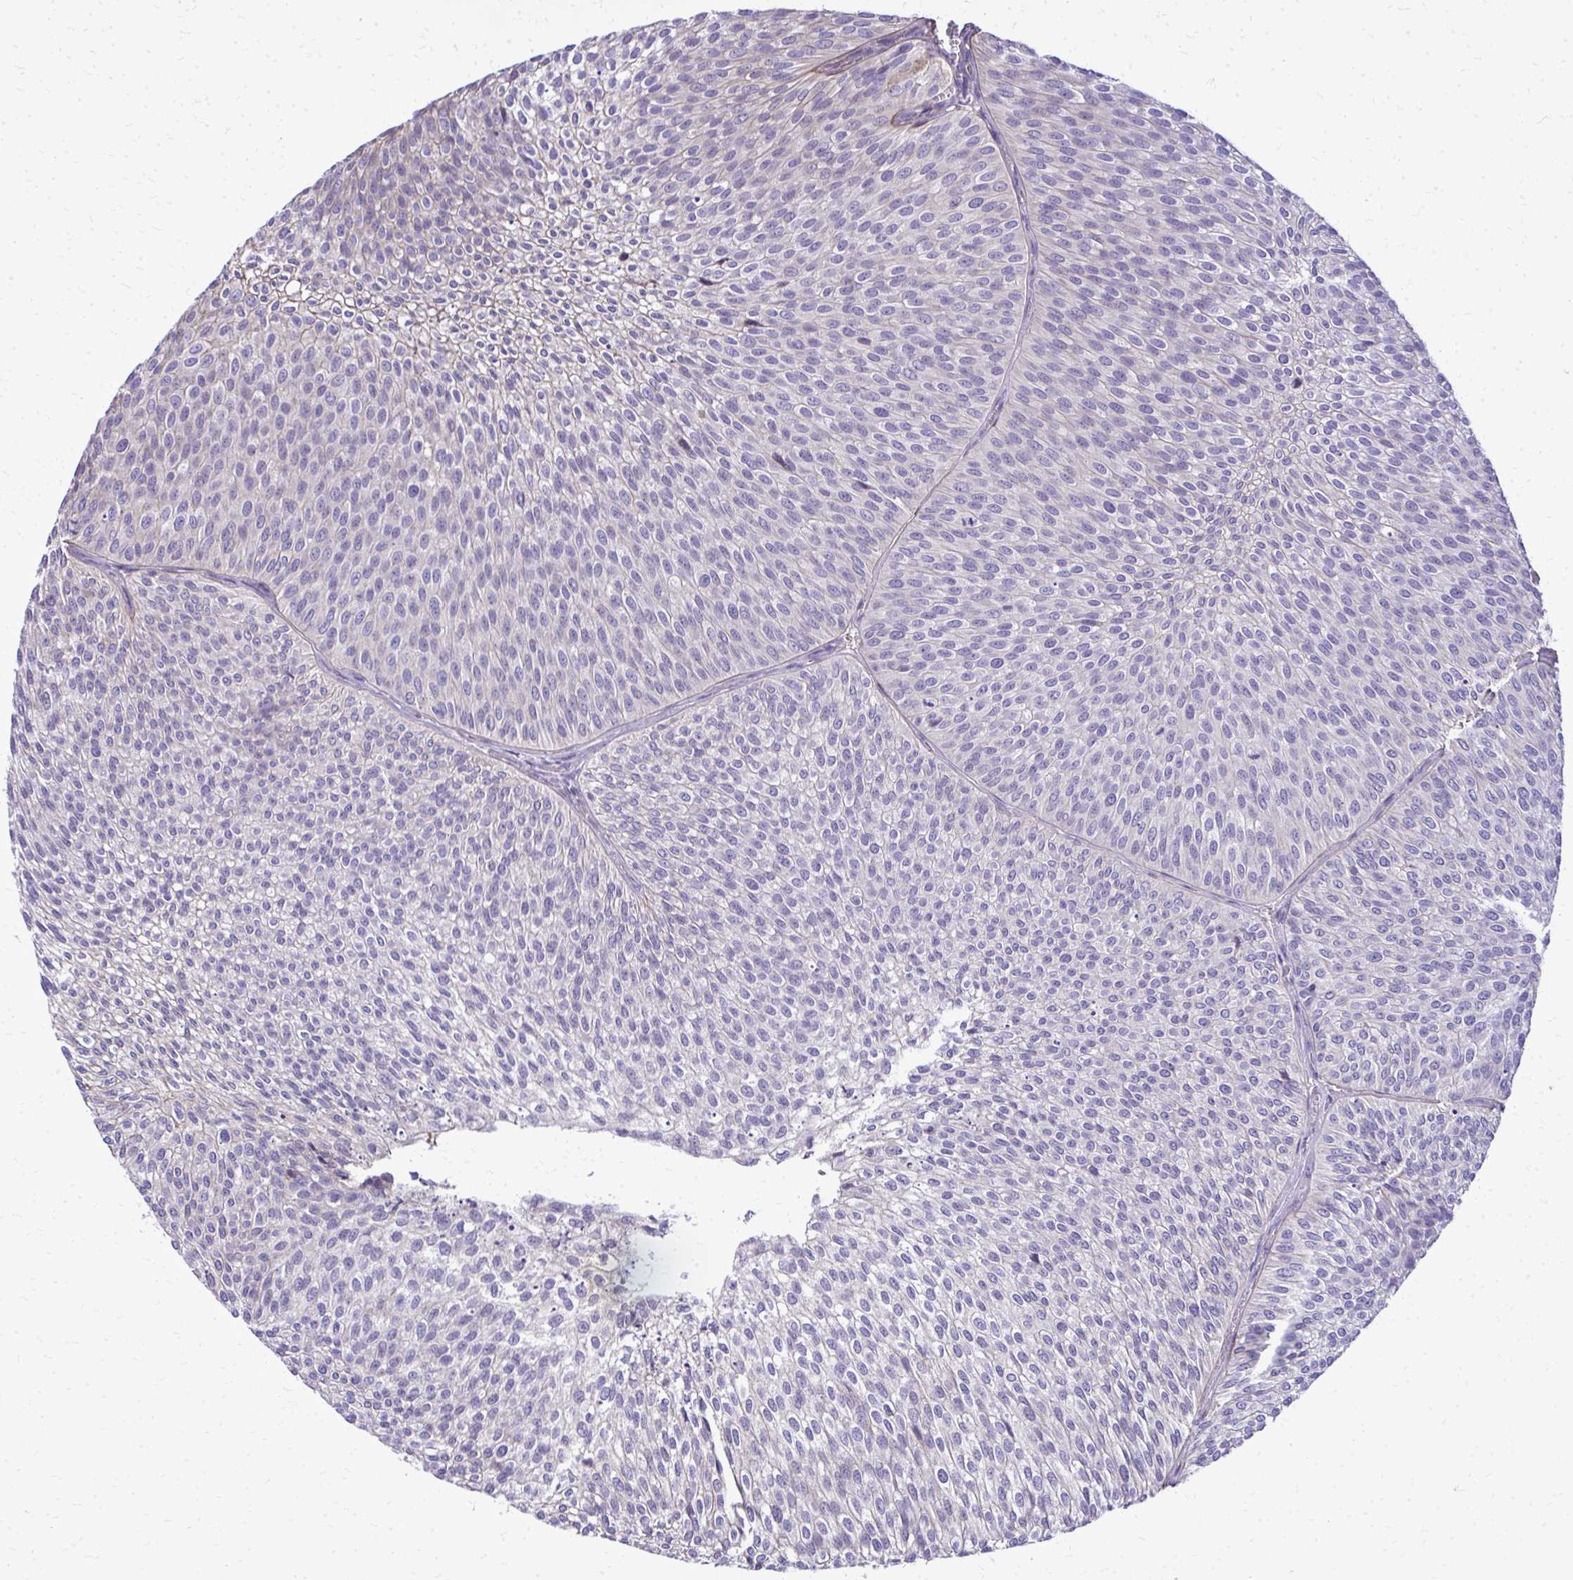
{"staining": {"intensity": "negative", "quantity": "none", "location": "none"}, "tissue": "urothelial cancer", "cell_type": "Tumor cells", "image_type": "cancer", "snomed": [{"axis": "morphology", "description": "Urothelial carcinoma, Low grade"}, {"axis": "topography", "description": "Urinary bladder"}], "caption": "Human urothelial cancer stained for a protein using IHC shows no positivity in tumor cells.", "gene": "RUNDC3B", "patient": {"sex": "male", "age": 91}}